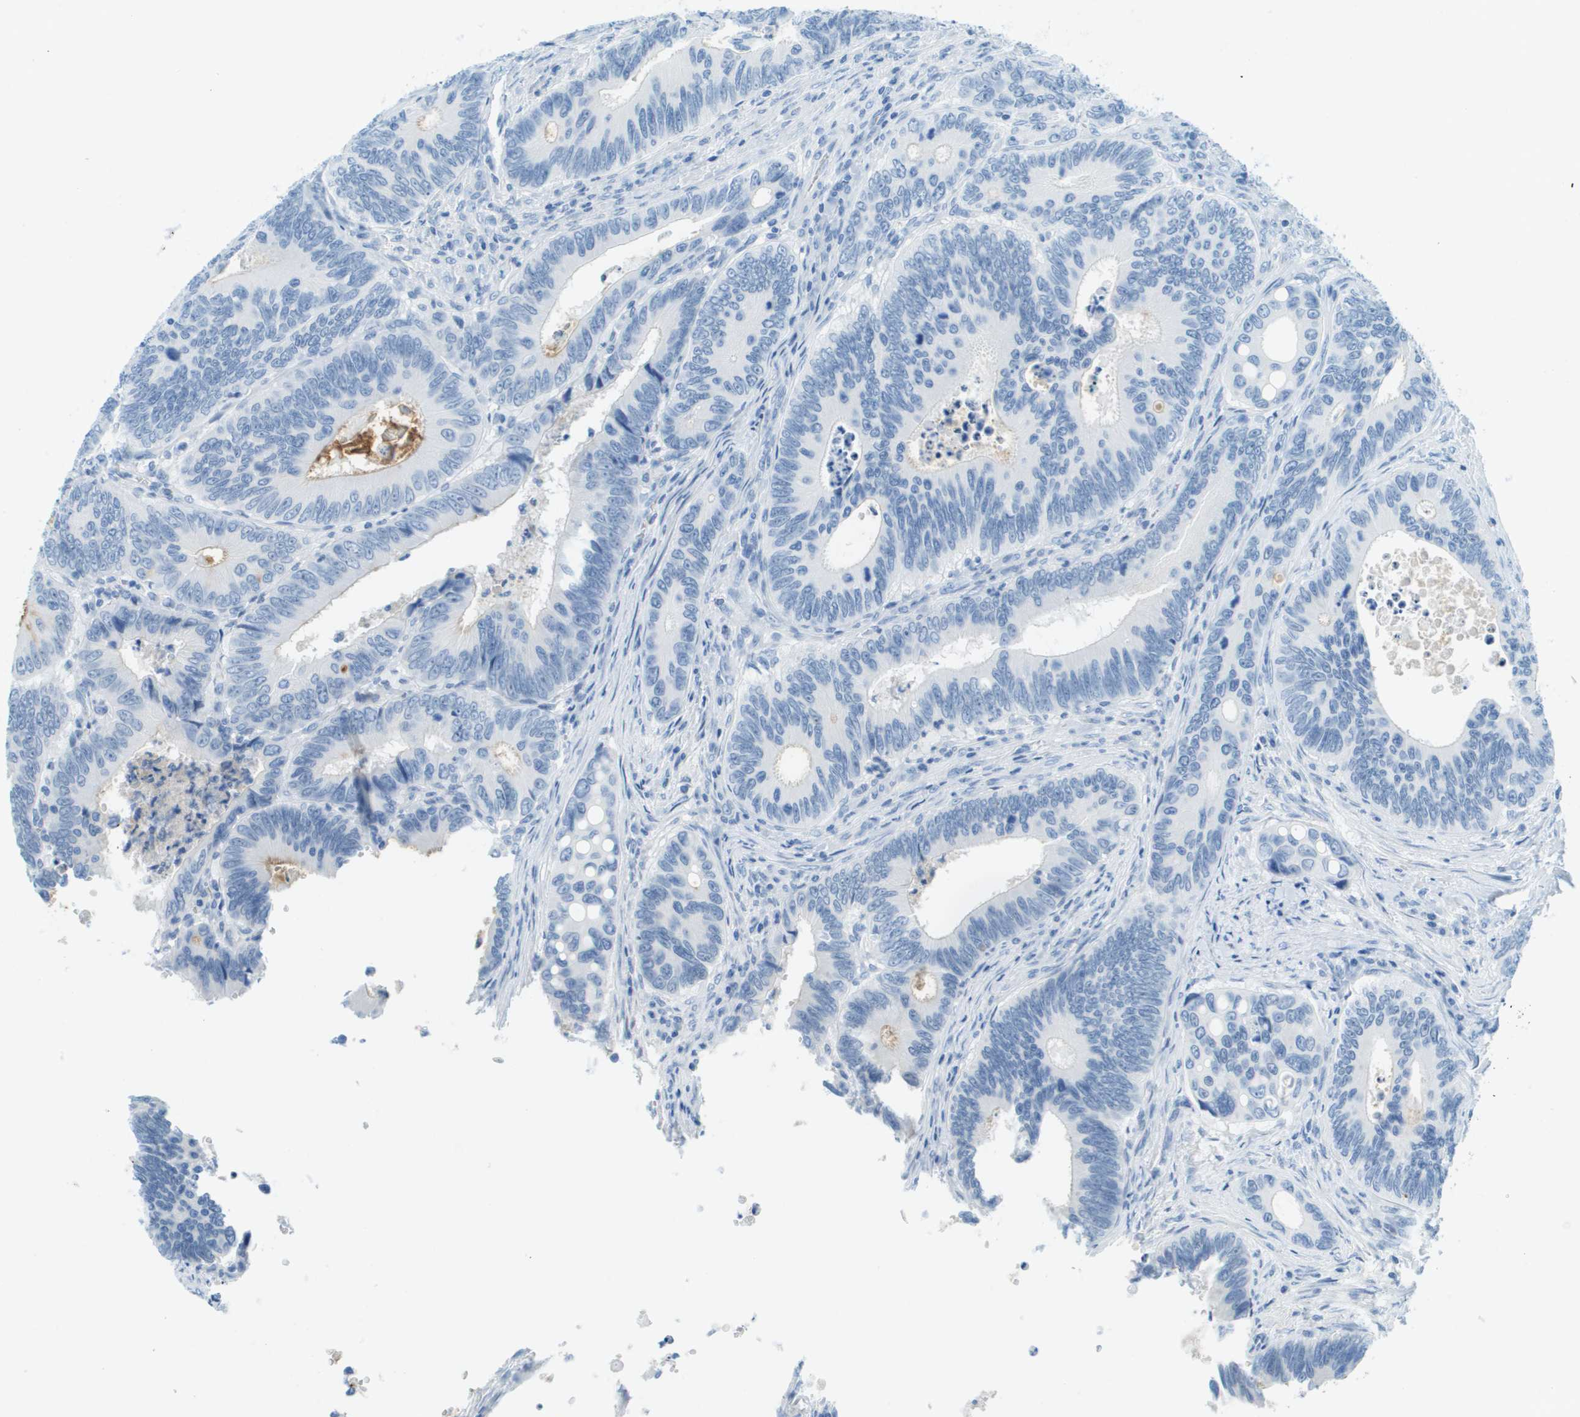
{"staining": {"intensity": "negative", "quantity": "none", "location": "none"}, "tissue": "colorectal cancer", "cell_type": "Tumor cells", "image_type": "cancer", "snomed": [{"axis": "morphology", "description": "Inflammation, NOS"}, {"axis": "morphology", "description": "Adenocarcinoma, NOS"}, {"axis": "topography", "description": "Colon"}], "caption": "This is an immunohistochemistry (IHC) micrograph of human colorectal cancer (adenocarcinoma). There is no staining in tumor cells.", "gene": "CDHR2", "patient": {"sex": "male", "age": 72}}